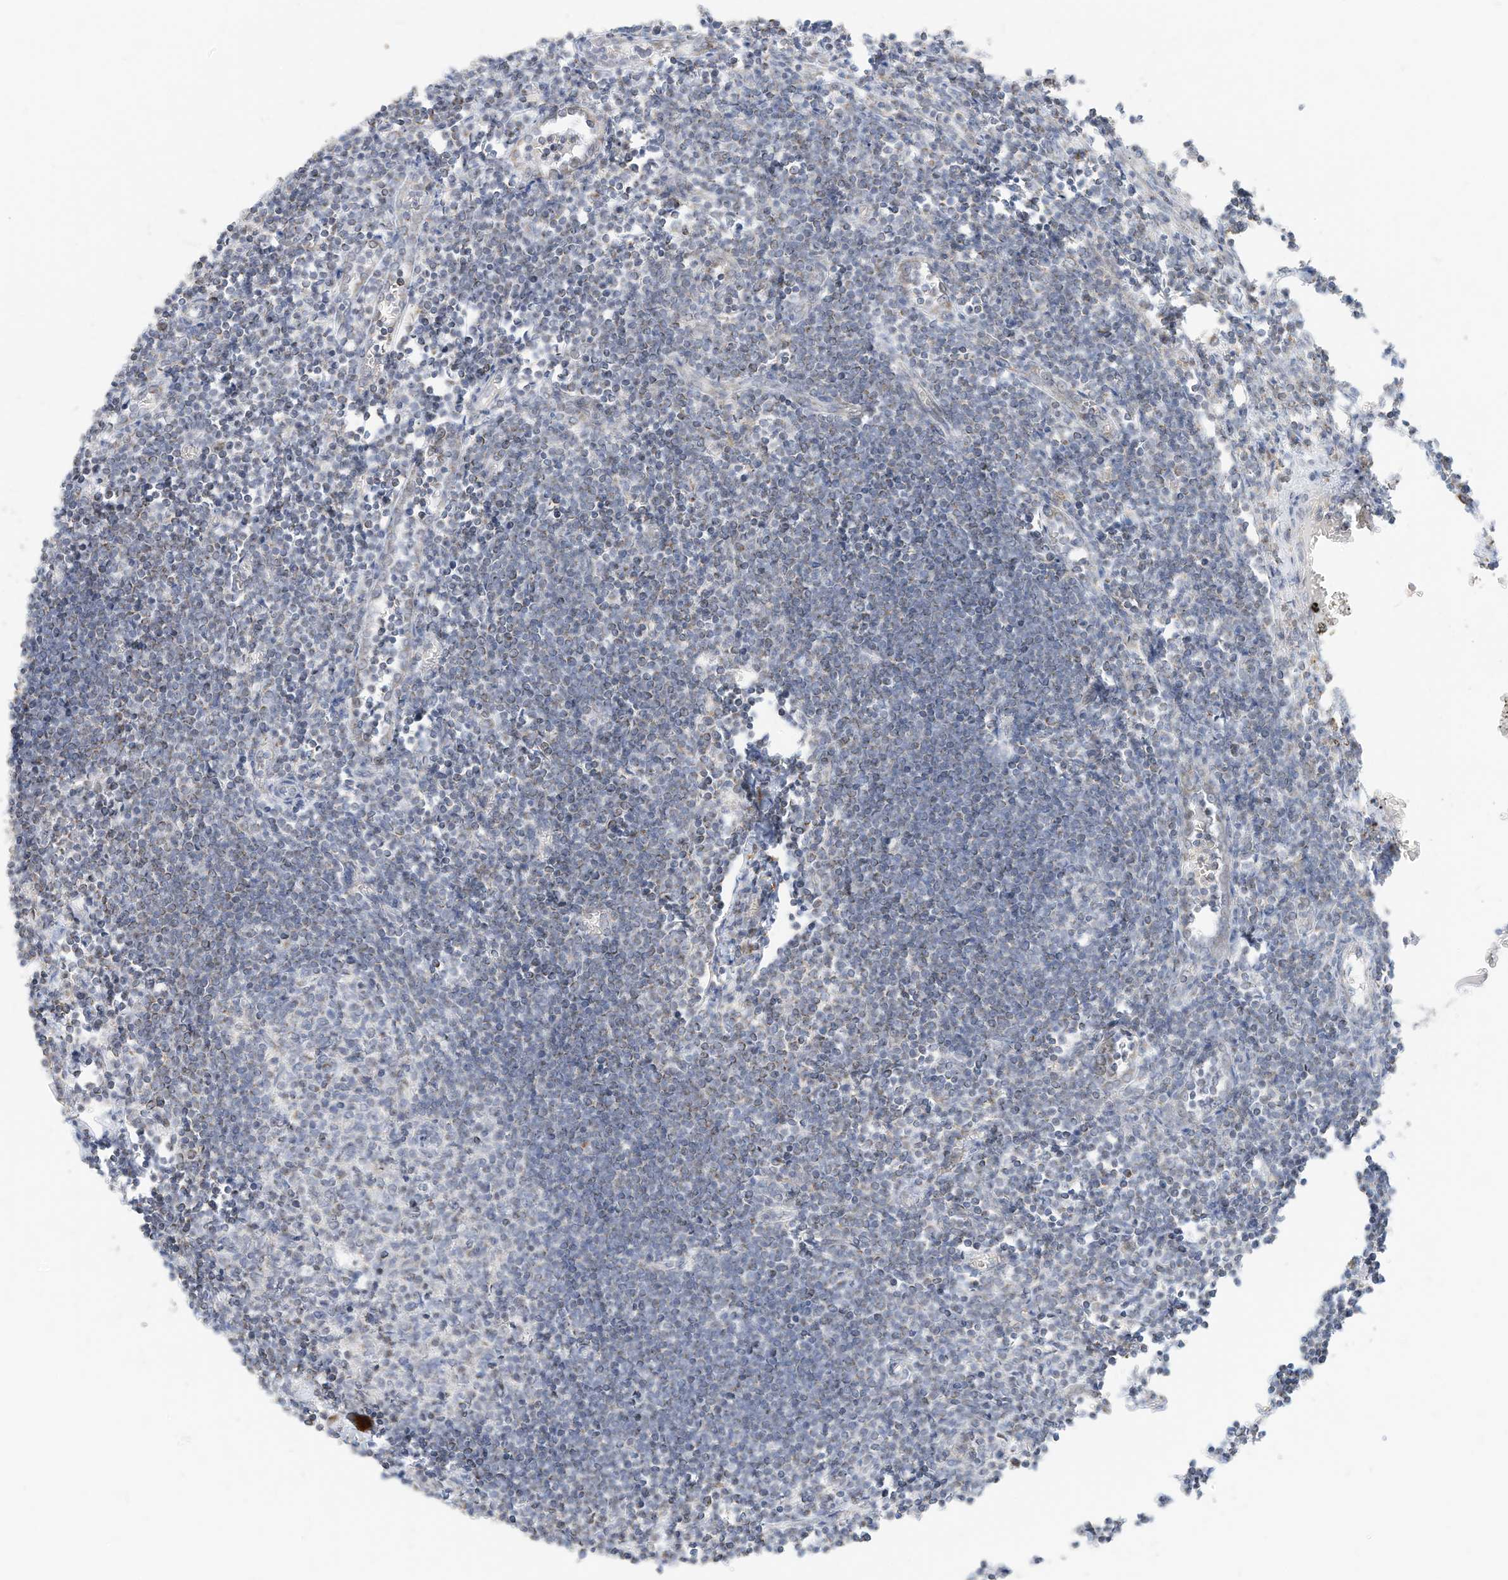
{"staining": {"intensity": "negative", "quantity": "none", "location": "none"}, "tissue": "lymph node", "cell_type": "Germinal center cells", "image_type": "normal", "snomed": [{"axis": "morphology", "description": "Normal tissue, NOS"}, {"axis": "morphology", "description": "Malignant melanoma, Metastatic site"}, {"axis": "topography", "description": "Lymph node"}], "caption": "Immunohistochemistry (IHC) of unremarkable lymph node exhibits no staining in germinal center cells.", "gene": "MTUS2", "patient": {"sex": "male", "age": 41}}